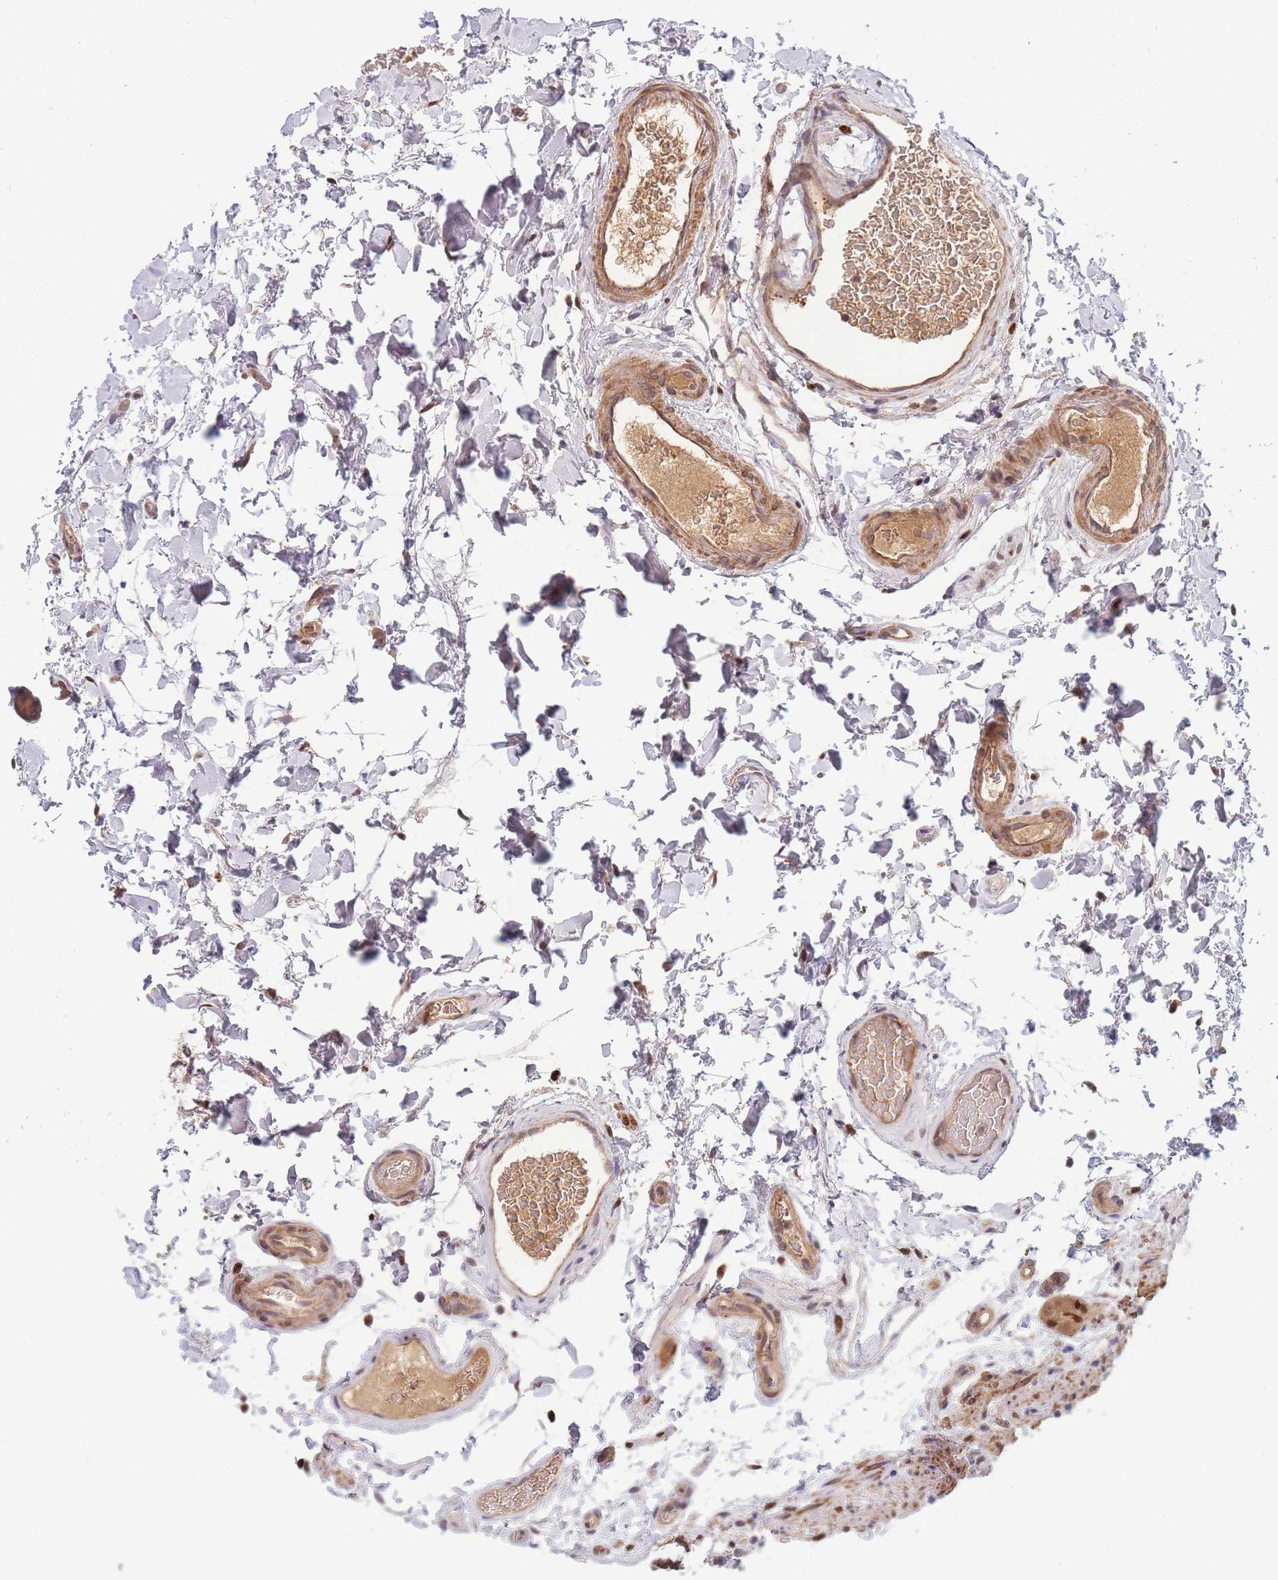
{"staining": {"intensity": "moderate", "quantity": ">75%", "location": "cytoplasmic/membranous"}, "tissue": "colon", "cell_type": "Endothelial cells", "image_type": "normal", "snomed": [{"axis": "morphology", "description": "Normal tissue, NOS"}, {"axis": "topography", "description": "Colon"}], "caption": "Colon stained for a protein displays moderate cytoplasmic/membranous positivity in endothelial cells.", "gene": "FAM153A", "patient": {"sex": "female", "age": 82}}